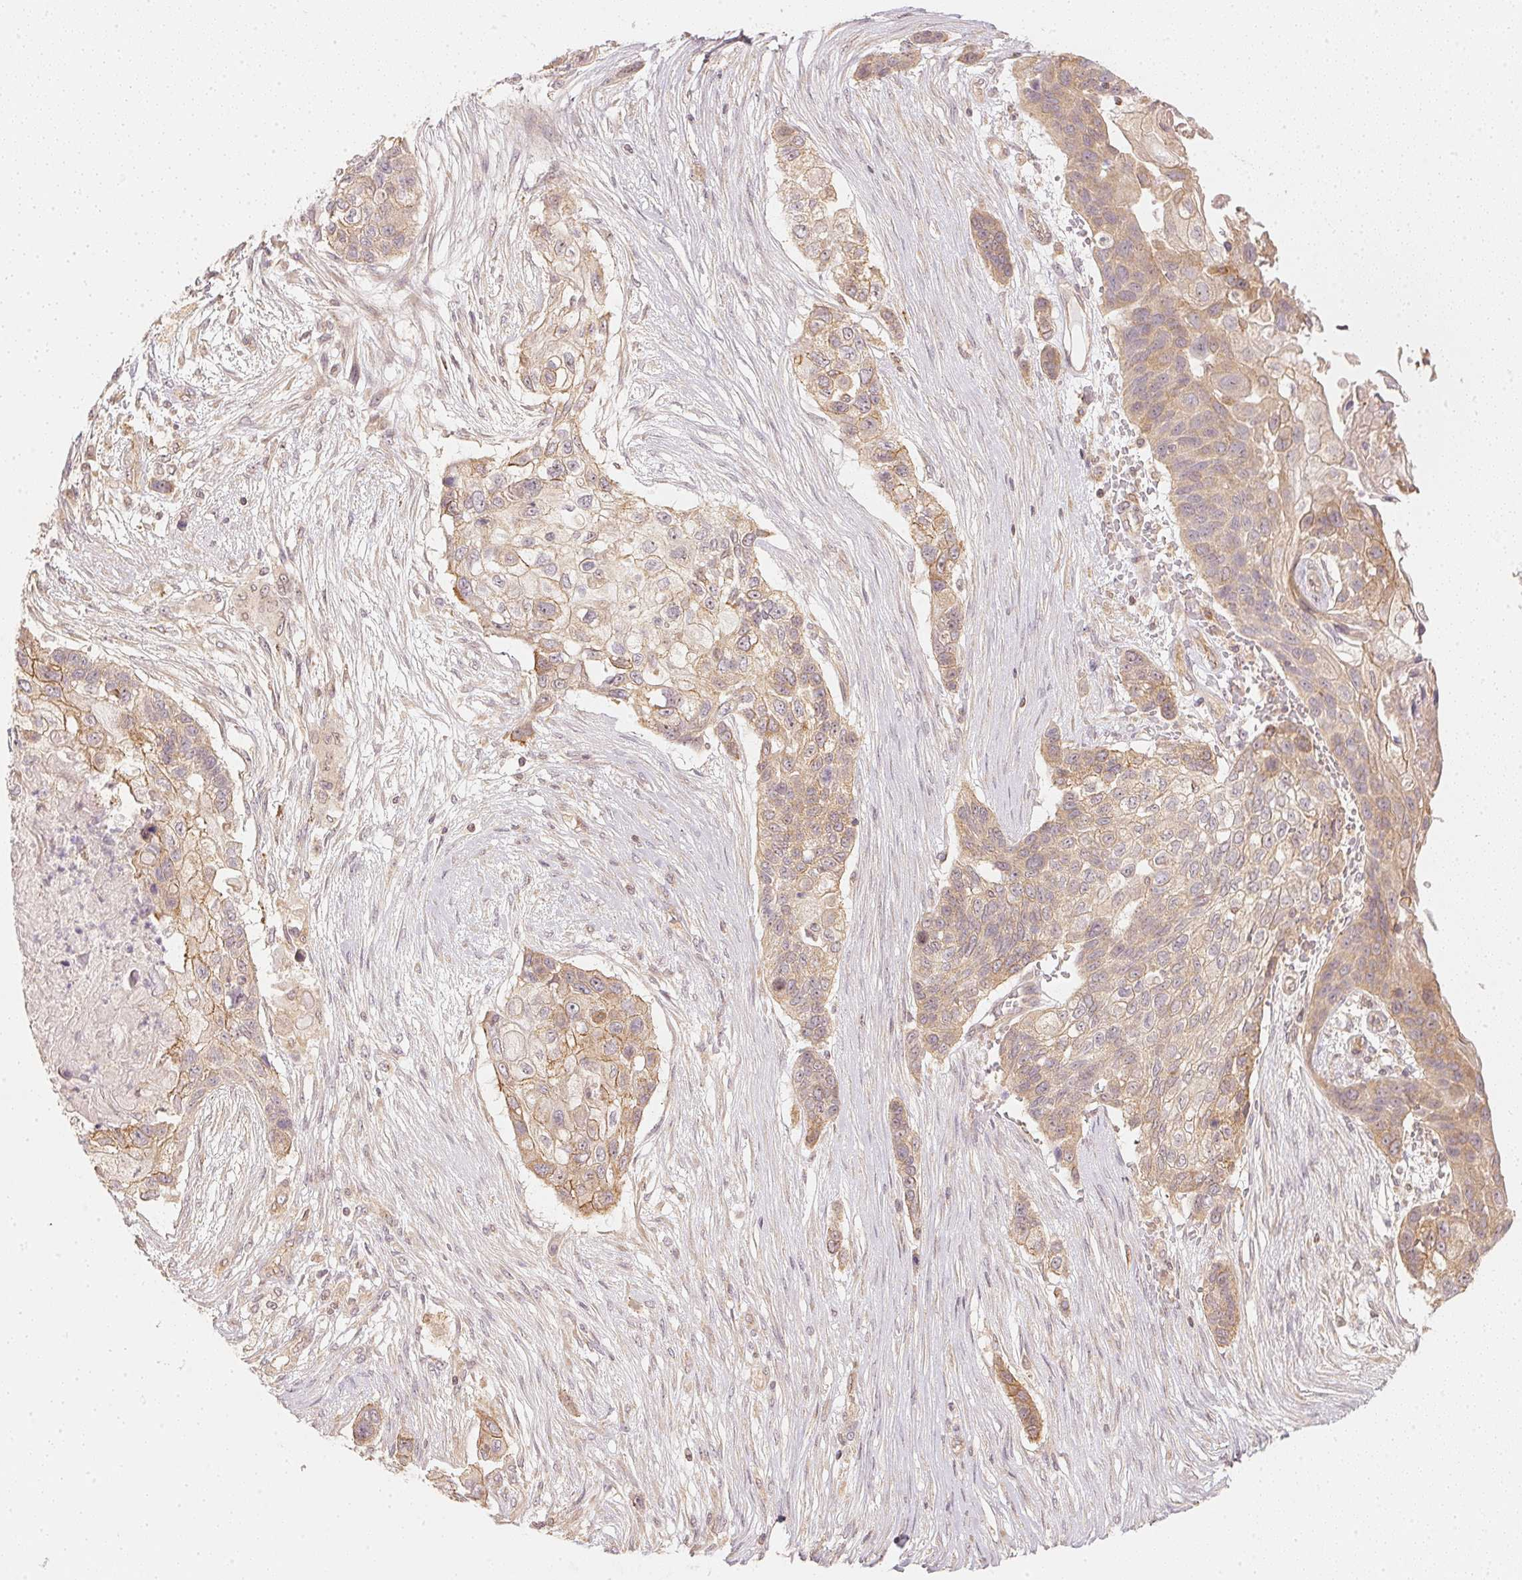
{"staining": {"intensity": "weak", "quantity": ">75%", "location": "cytoplasmic/membranous"}, "tissue": "lung cancer", "cell_type": "Tumor cells", "image_type": "cancer", "snomed": [{"axis": "morphology", "description": "Squamous cell carcinoma, NOS"}, {"axis": "topography", "description": "Lung"}], "caption": "IHC histopathology image of human lung squamous cell carcinoma stained for a protein (brown), which displays low levels of weak cytoplasmic/membranous staining in approximately >75% of tumor cells.", "gene": "WDR54", "patient": {"sex": "male", "age": 69}}